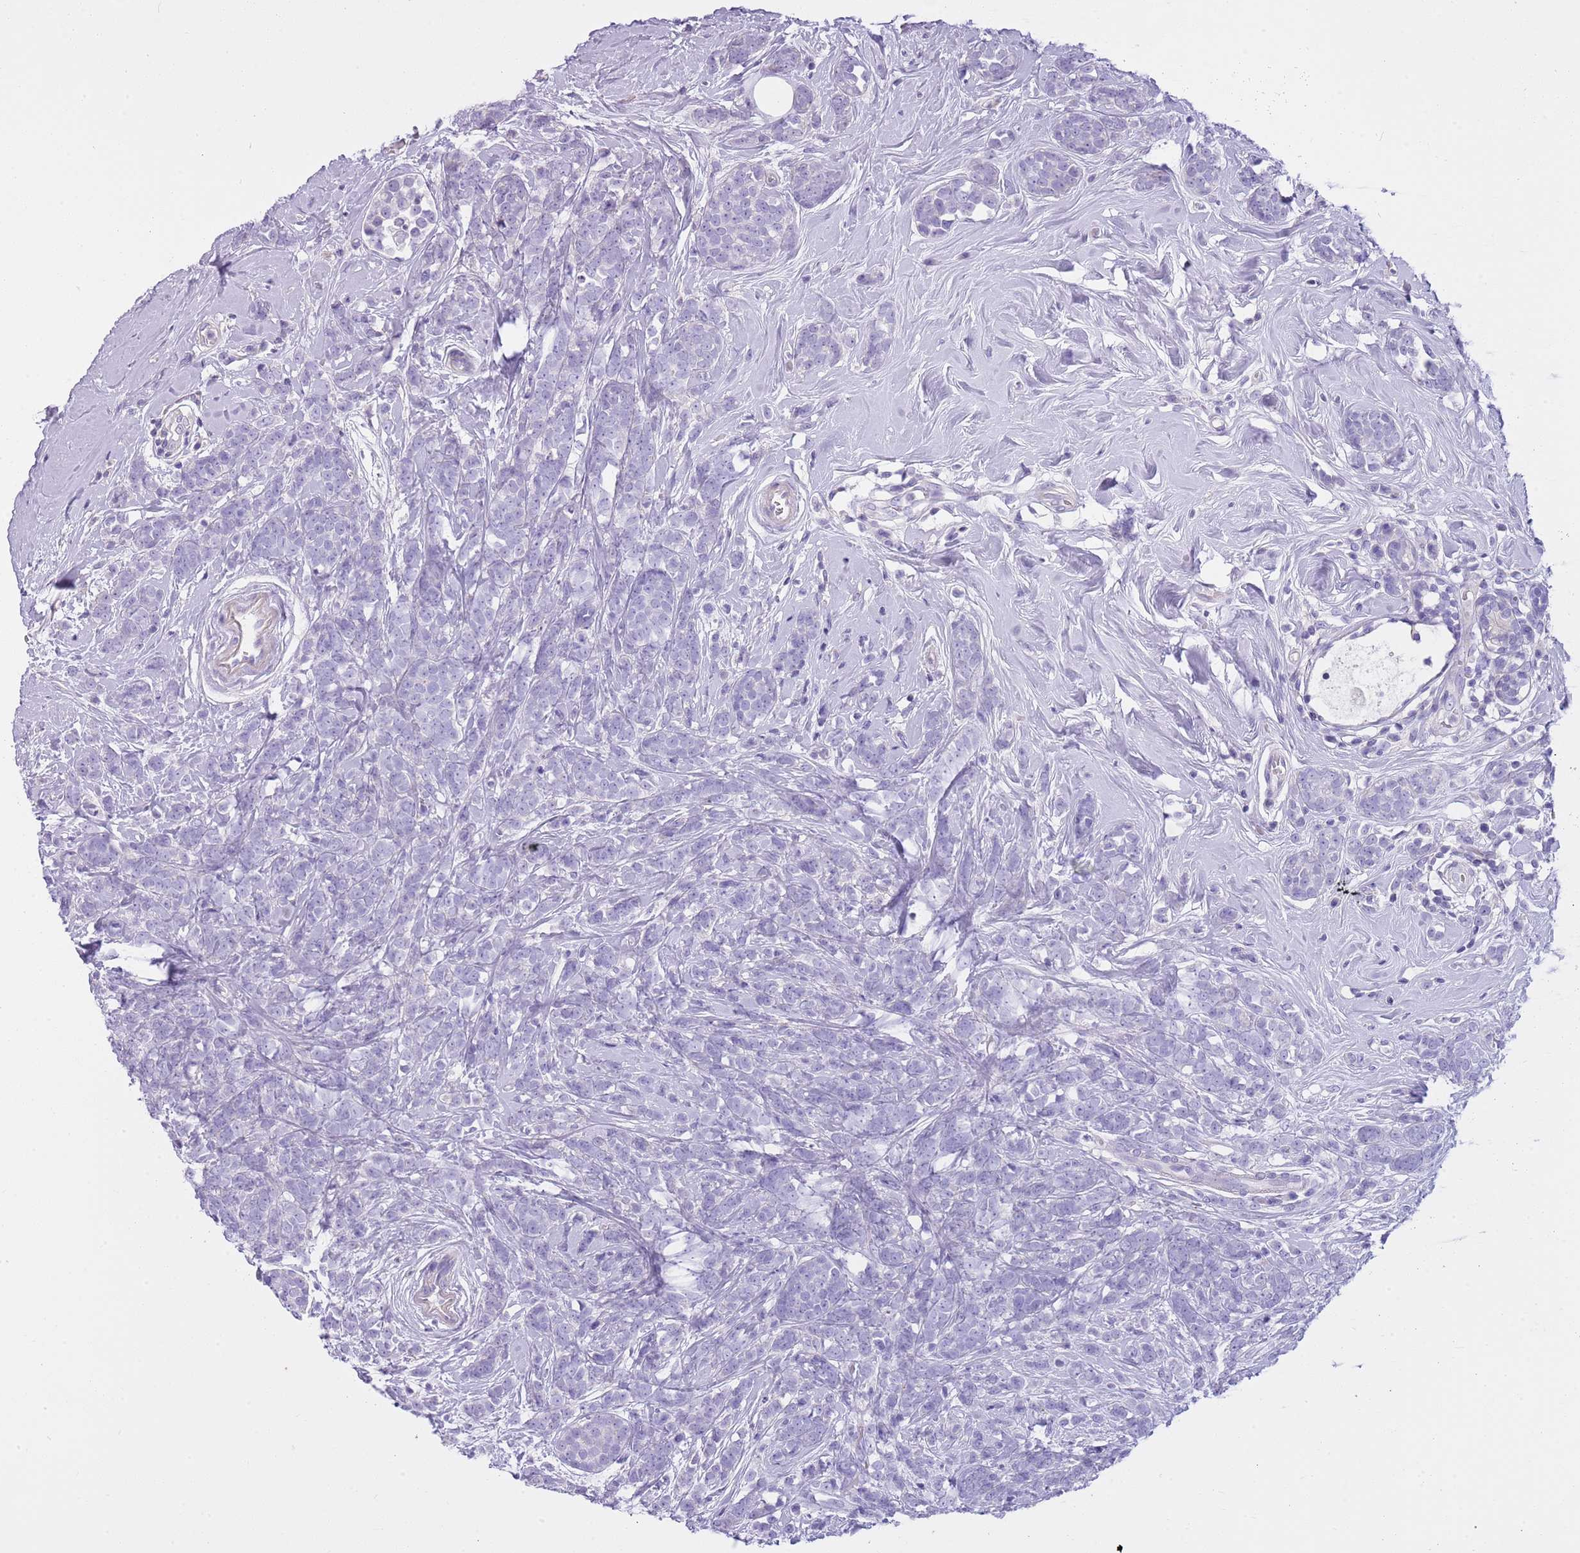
{"staining": {"intensity": "negative", "quantity": "none", "location": "none"}, "tissue": "breast cancer", "cell_type": "Tumor cells", "image_type": "cancer", "snomed": [{"axis": "morphology", "description": "Lobular carcinoma"}, {"axis": "topography", "description": "Breast"}], "caption": "DAB (3,3'-diaminobenzidine) immunohistochemical staining of human breast lobular carcinoma reveals no significant expression in tumor cells.", "gene": "CNPPD1", "patient": {"sex": "female", "age": 58}}